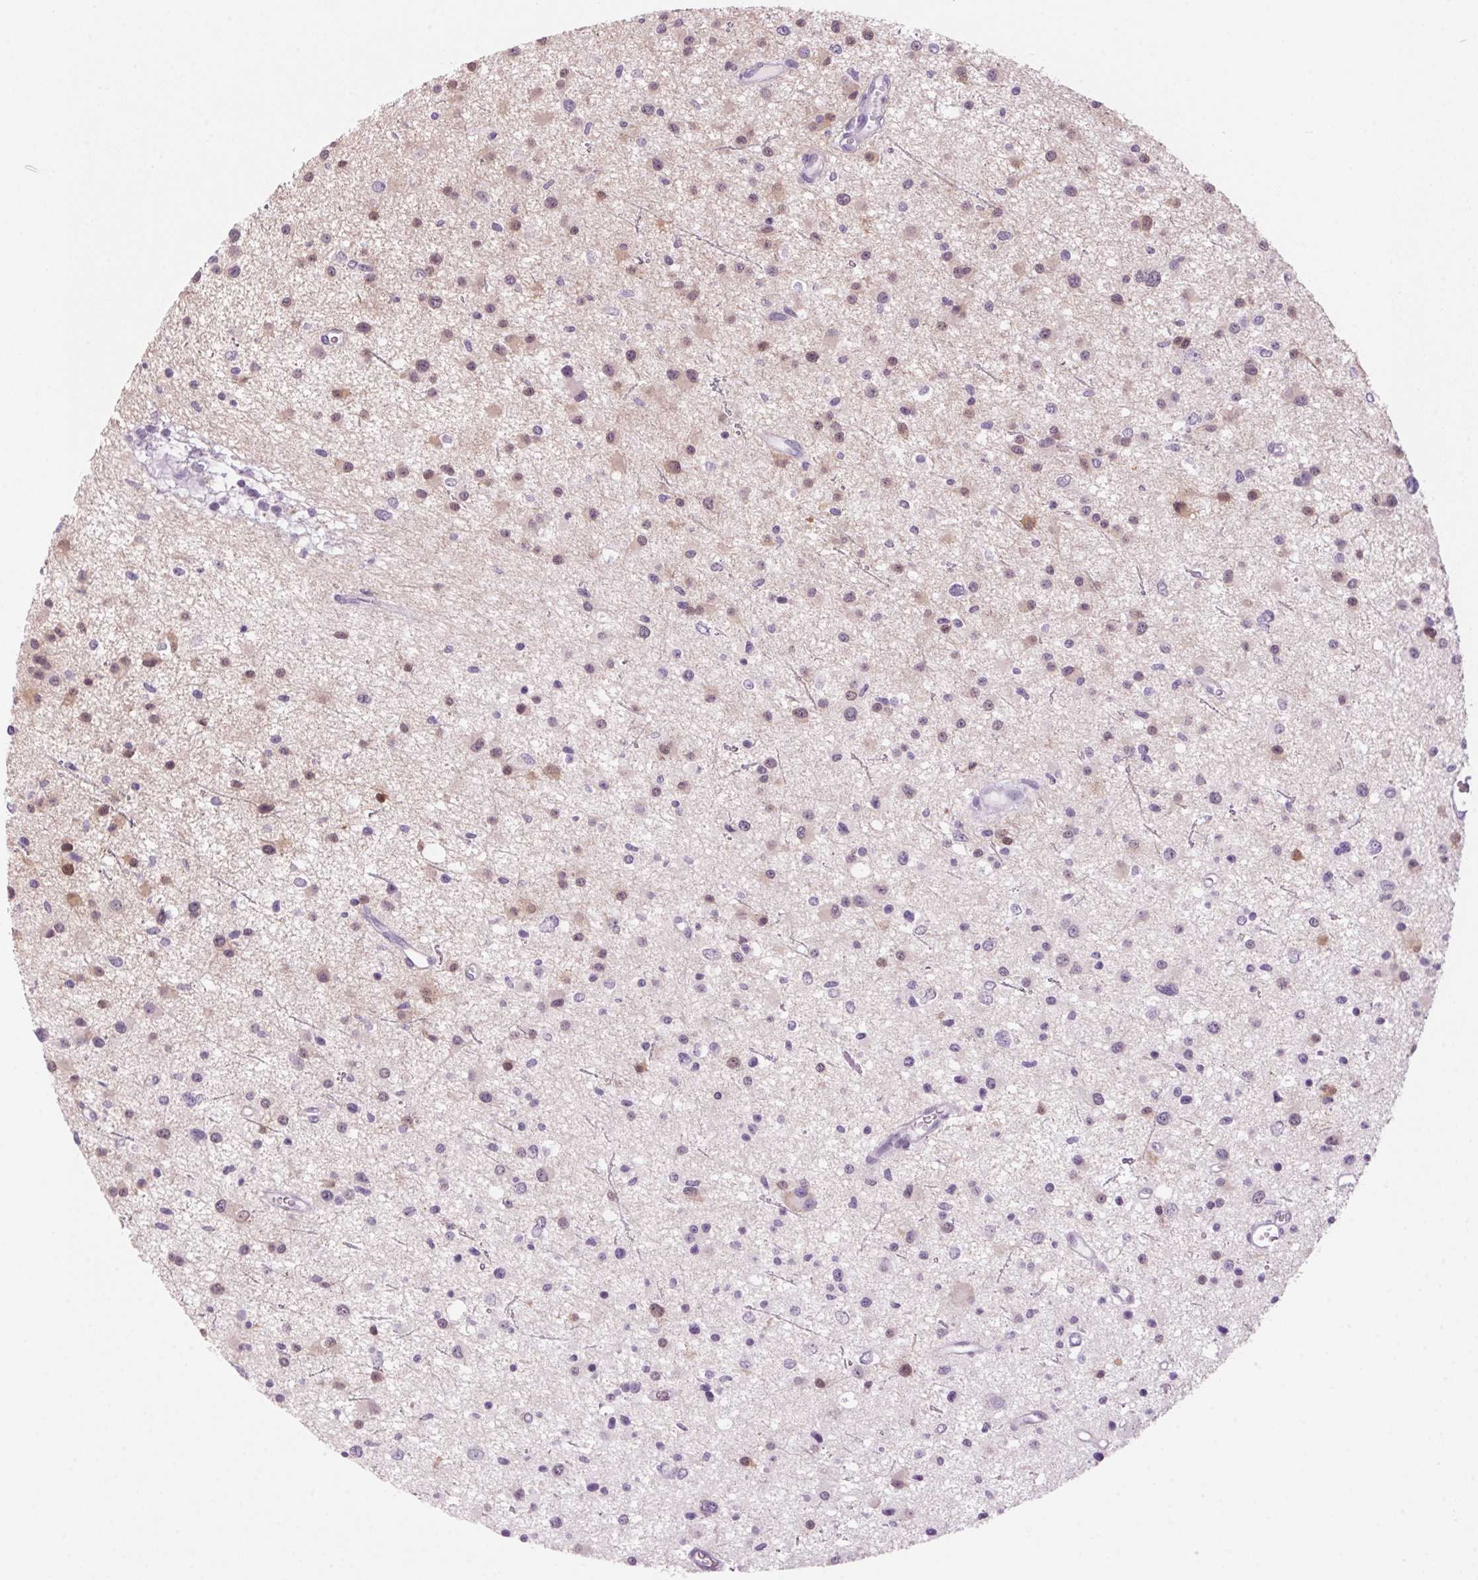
{"staining": {"intensity": "weak", "quantity": "25%-75%", "location": "cytoplasmic/membranous,nuclear"}, "tissue": "glioma", "cell_type": "Tumor cells", "image_type": "cancer", "snomed": [{"axis": "morphology", "description": "Glioma, malignant, Low grade"}, {"axis": "topography", "description": "Brain"}], "caption": "Malignant low-grade glioma stained for a protein exhibits weak cytoplasmic/membranous and nuclear positivity in tumor cells. The protein of interest is stained brown, and the nuclei are stained in blue (DAB (3,3'-diaminobenzidine) IHC with brightfield microscopy, high magnification).", "gene": "PPP1R1A", "patient": {"sex": "male", "age": 43}}